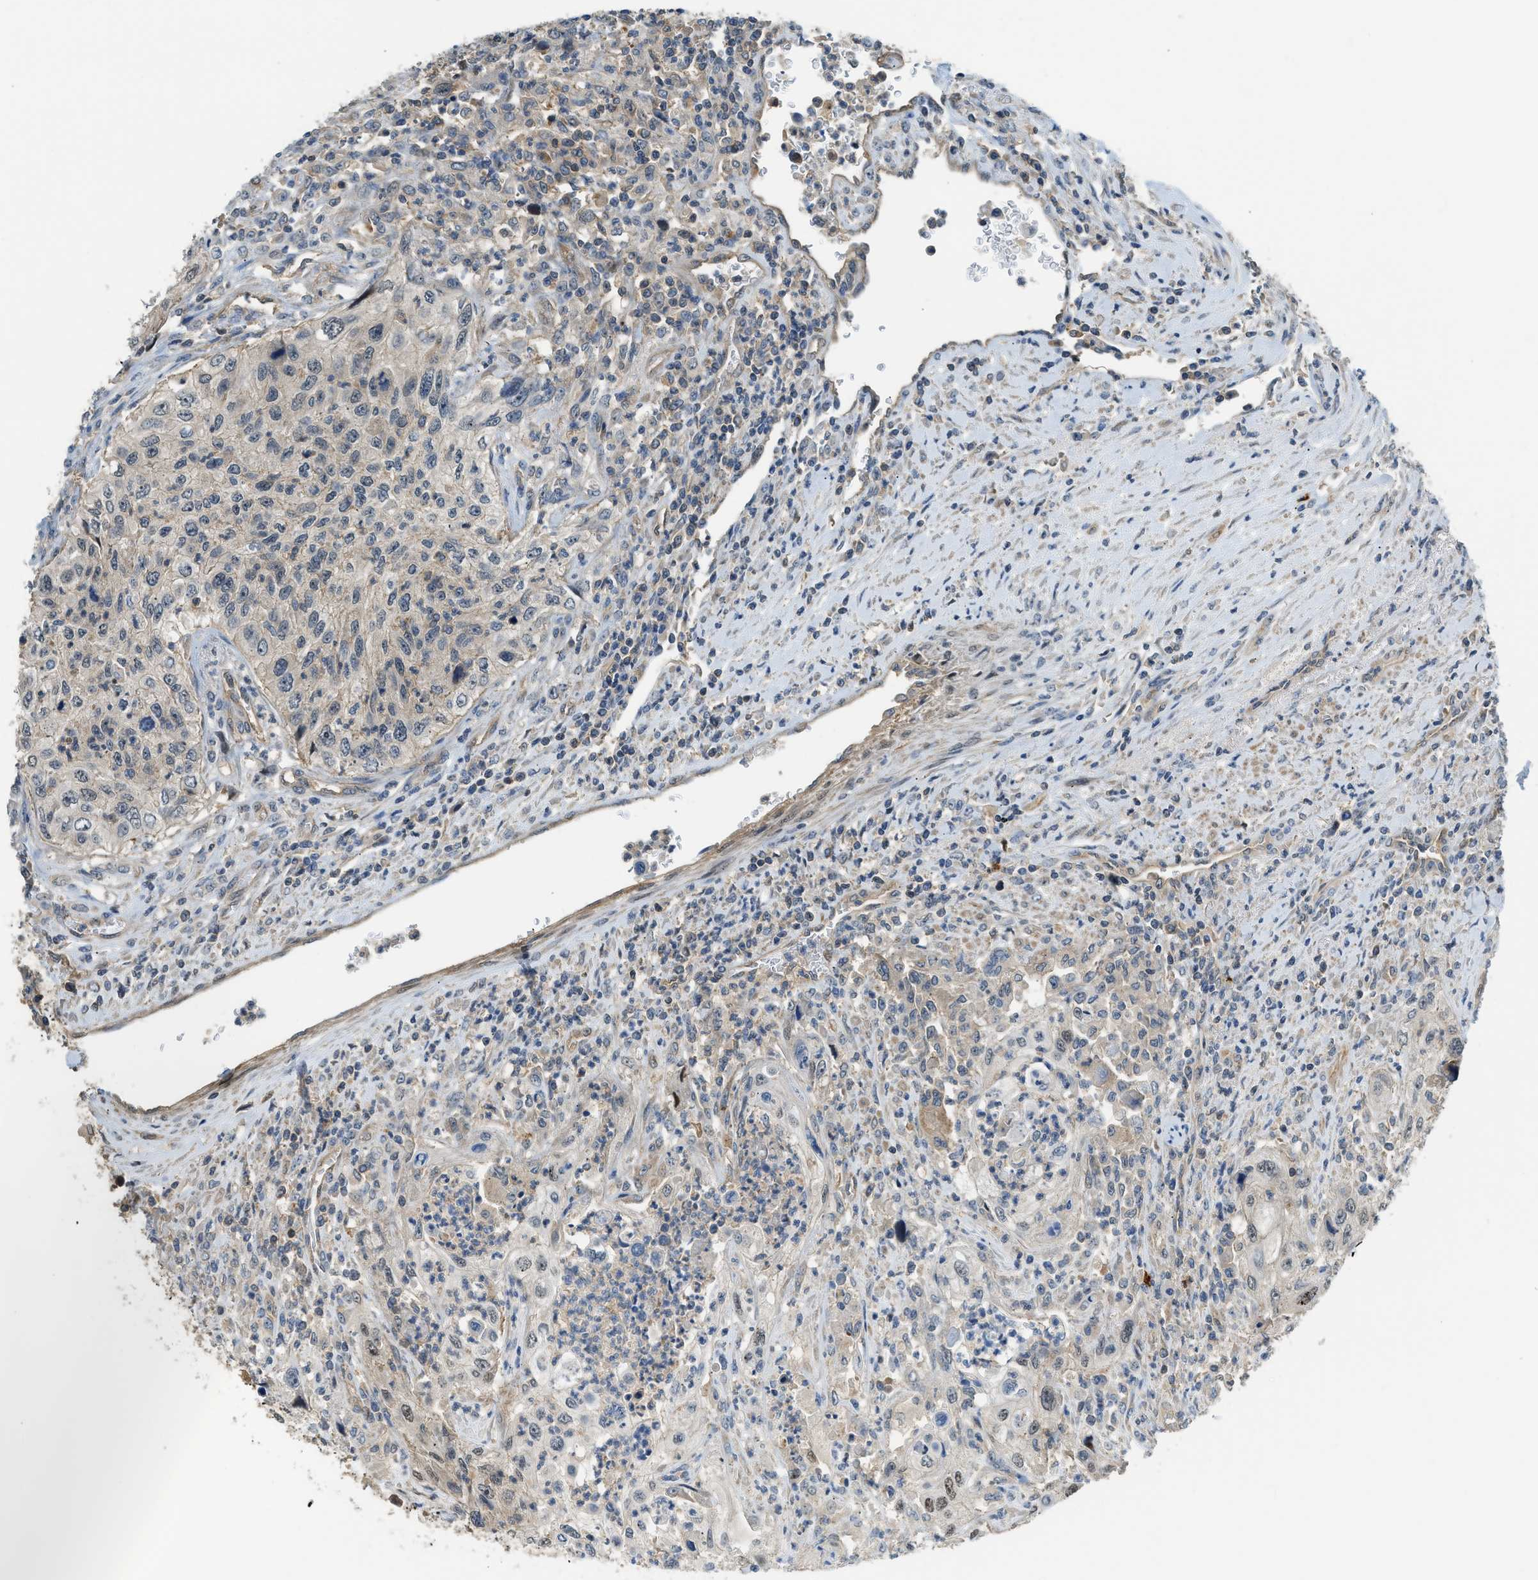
{"staining": {"intensity": "weak", "quantity": "<25%", "location": "nuclear"}, "tissue": "urothelial cancer", "cell_type": "Tumor cells", "image_type": "cancer", "snomed": [{"axis": "morphology", "description": "Urothelial carcinoma, High grade"}, {"axis": "topography", "description": "Urinary bladder"}], "caption": "Tumor cells are negative for brown protein staining in urothelial cancer.", "gene": "CBLB", "patient": {"sex": "female", "age": 60}}